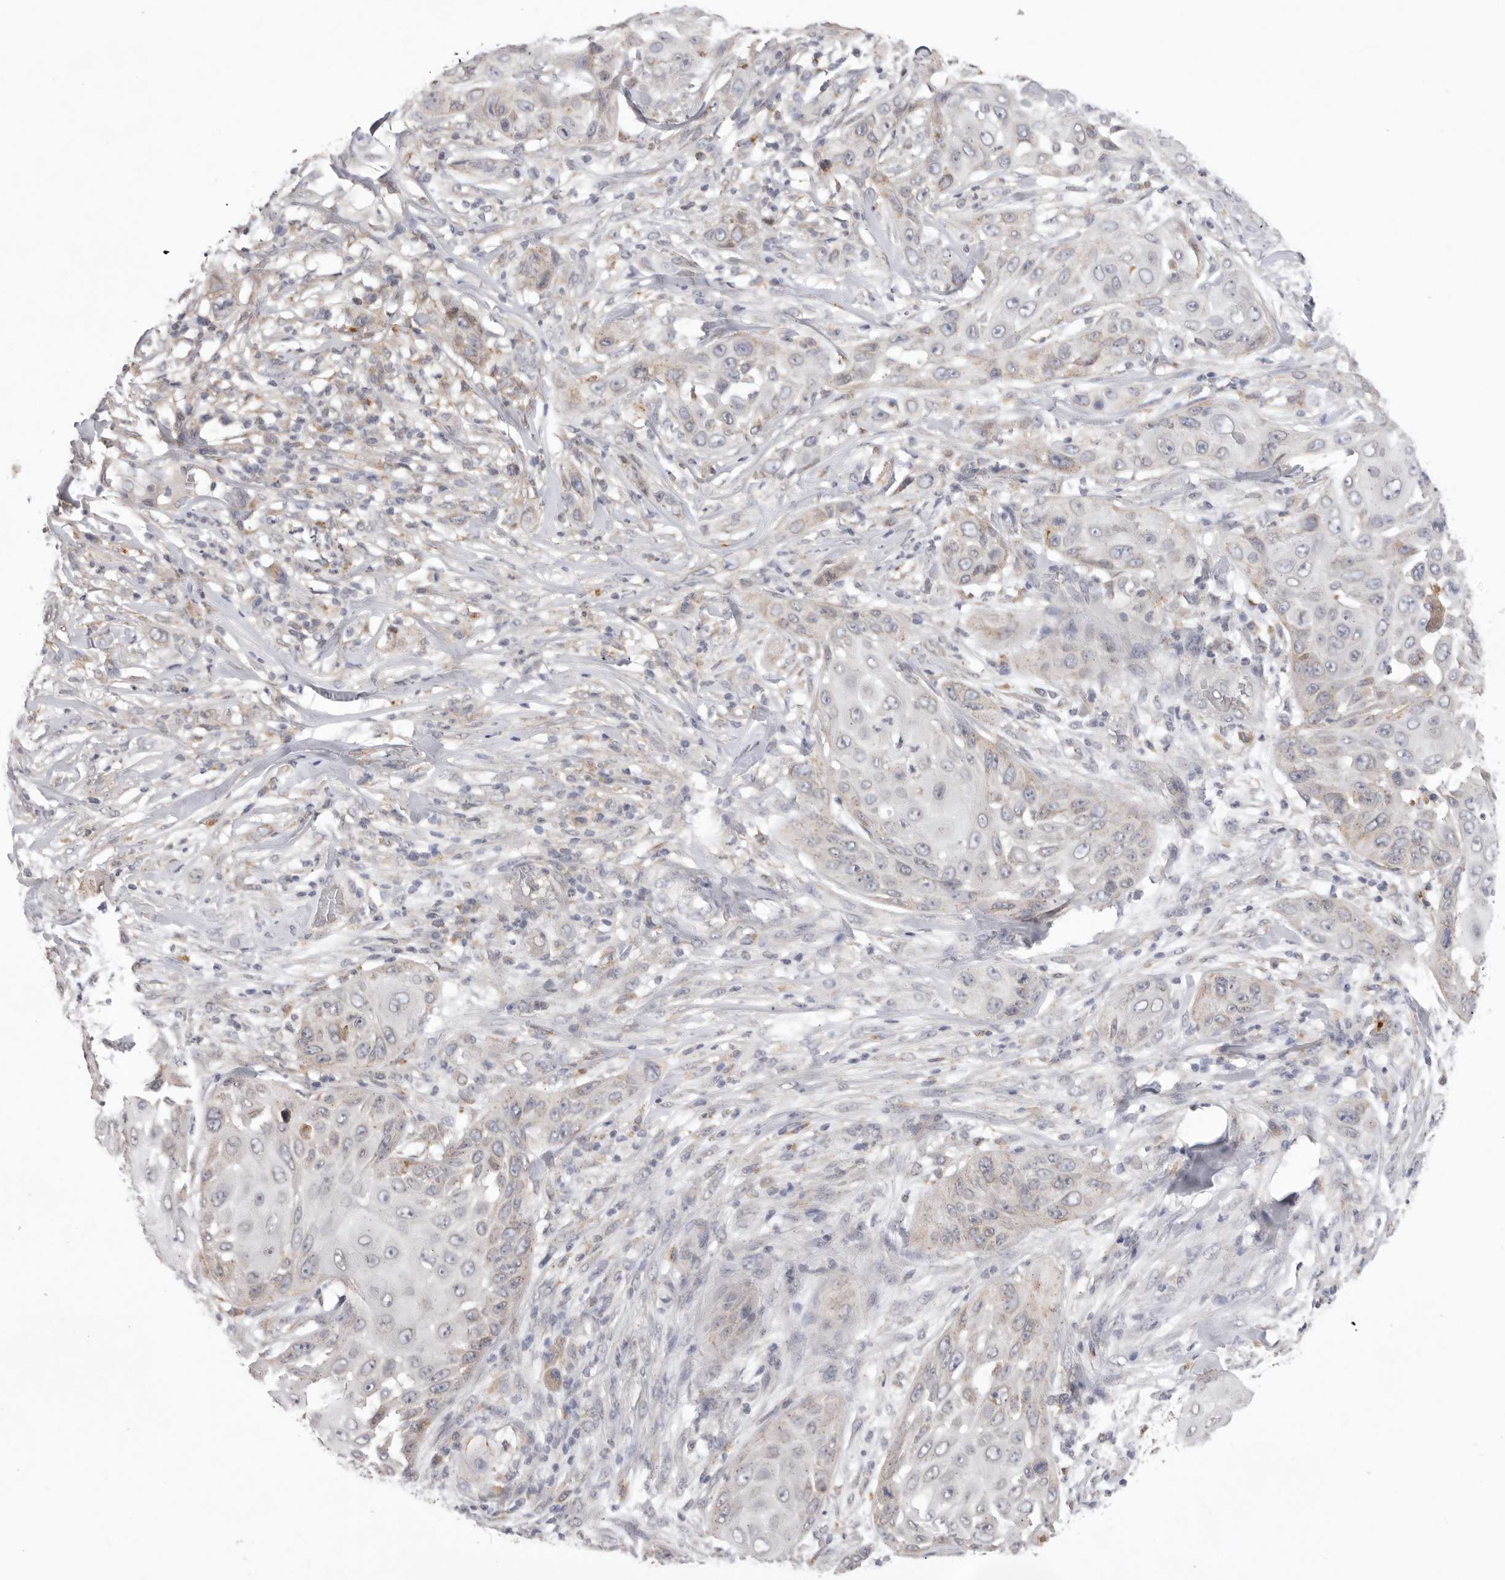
{"staining": {"intensity": "weak", "quantity": "<25%", "location": "cytoplasmic/membranous"}, "tissue": "skin cancer", "cell_type": "Tumor cells", "image_type": "cancer", "snomed": [{"axis": "morphology", "description": "Squamous cell carcinoma, NOS"}, {"axis": "topography", "description": "Skin"}], "caption": "Protein analysis of squamous cell carcinoma (skin) reveals no significant expression in tumor cells.", "gene": "TLR3", "patient": {"sex": "female", "age": 44}}